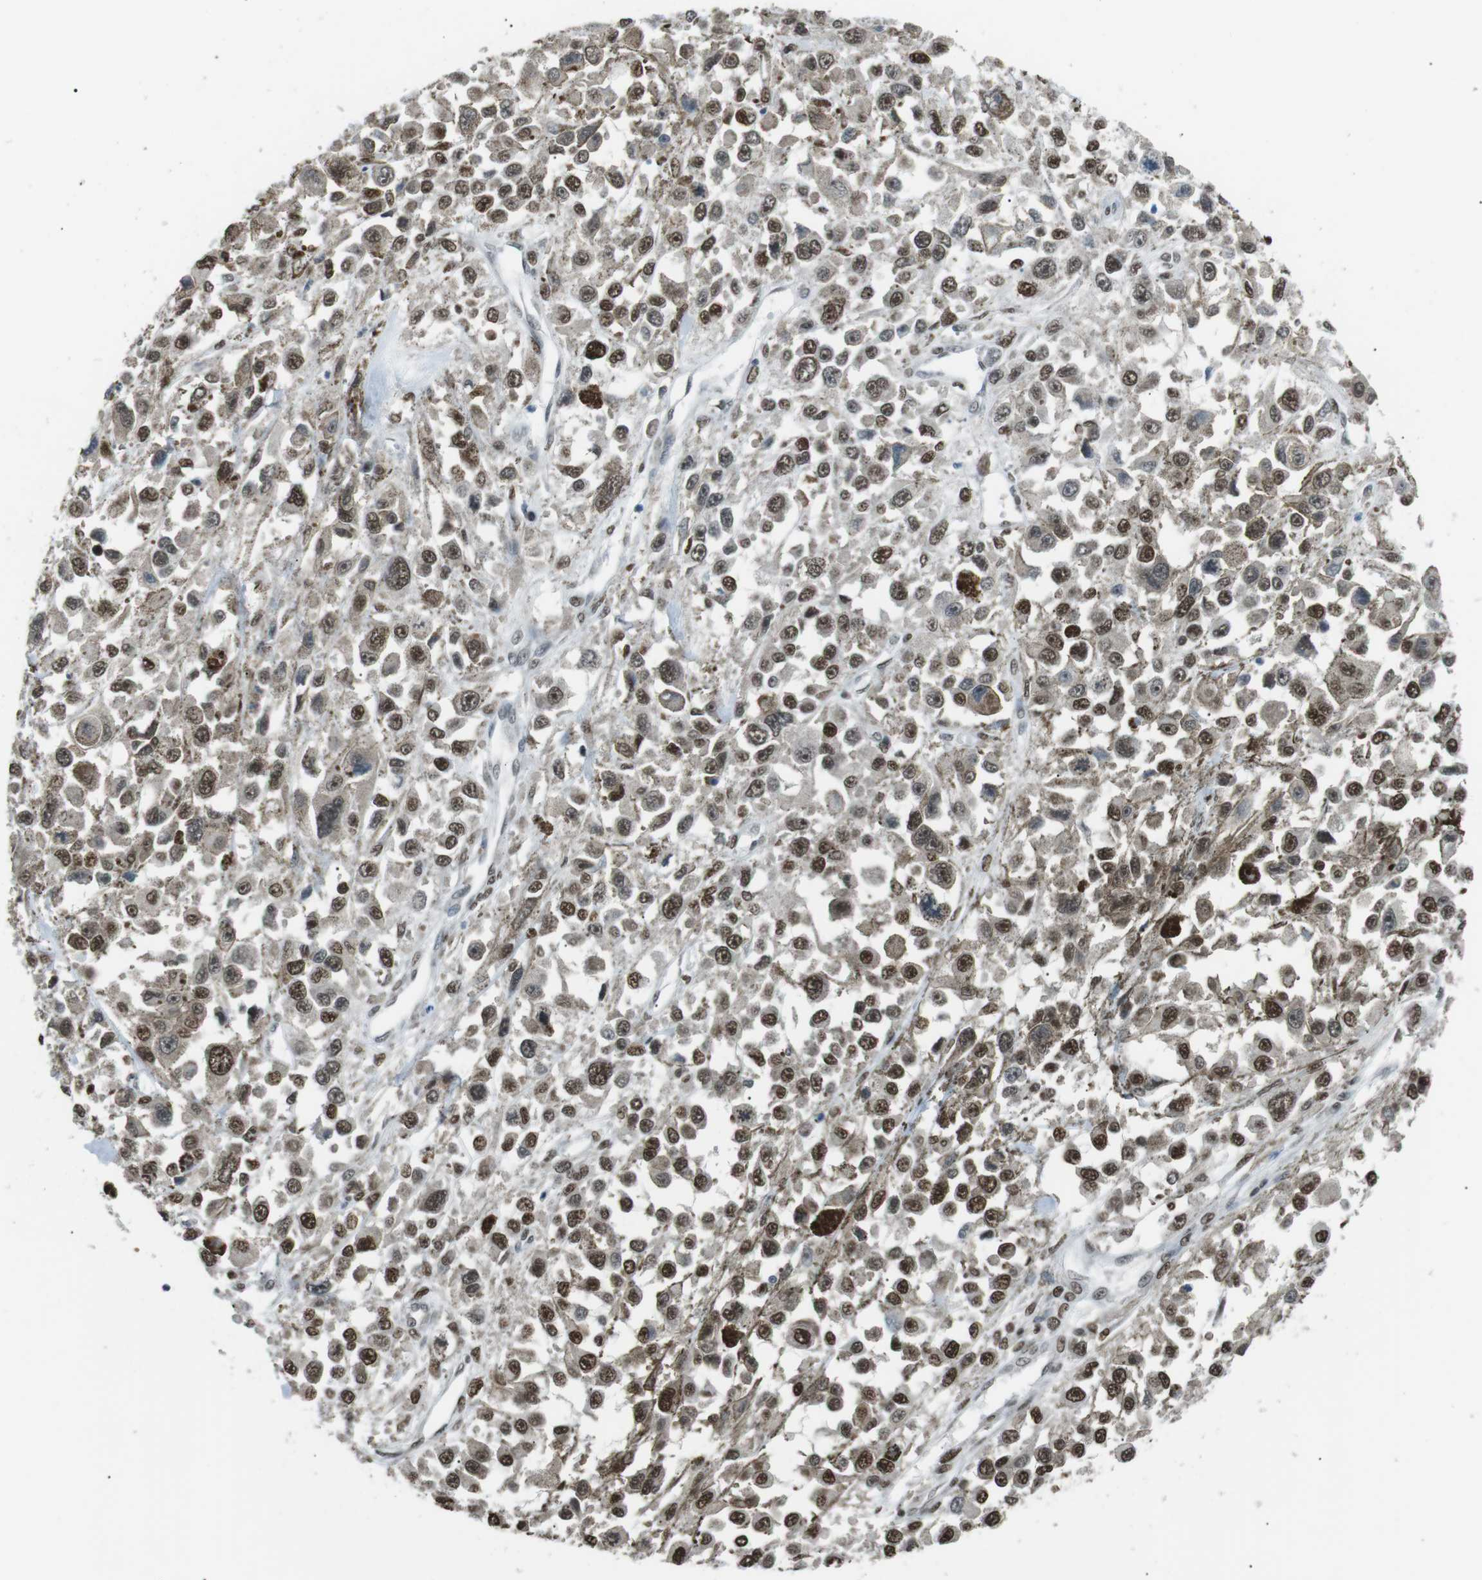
{"staining": {"intensity": "moderate", "quantity": ">75%", "location": "nuclear"}, "tissue": "melanoma", "cell_type": "Tumor cells", "image_type": "cancer", "snomed": [{"axis": "morphology", "description": "Malignant melanoma, Metastatic site"}, {"axis": "topography", "description": "Lymph node"}], "caption": "Tumor cells exhibit medium levels of moderate nuclear staining in about >75% of cells in human malignant melanoma (metastatic site).", "gene": "SRPK2", "patient": {"sex": "male", "age": 59}}